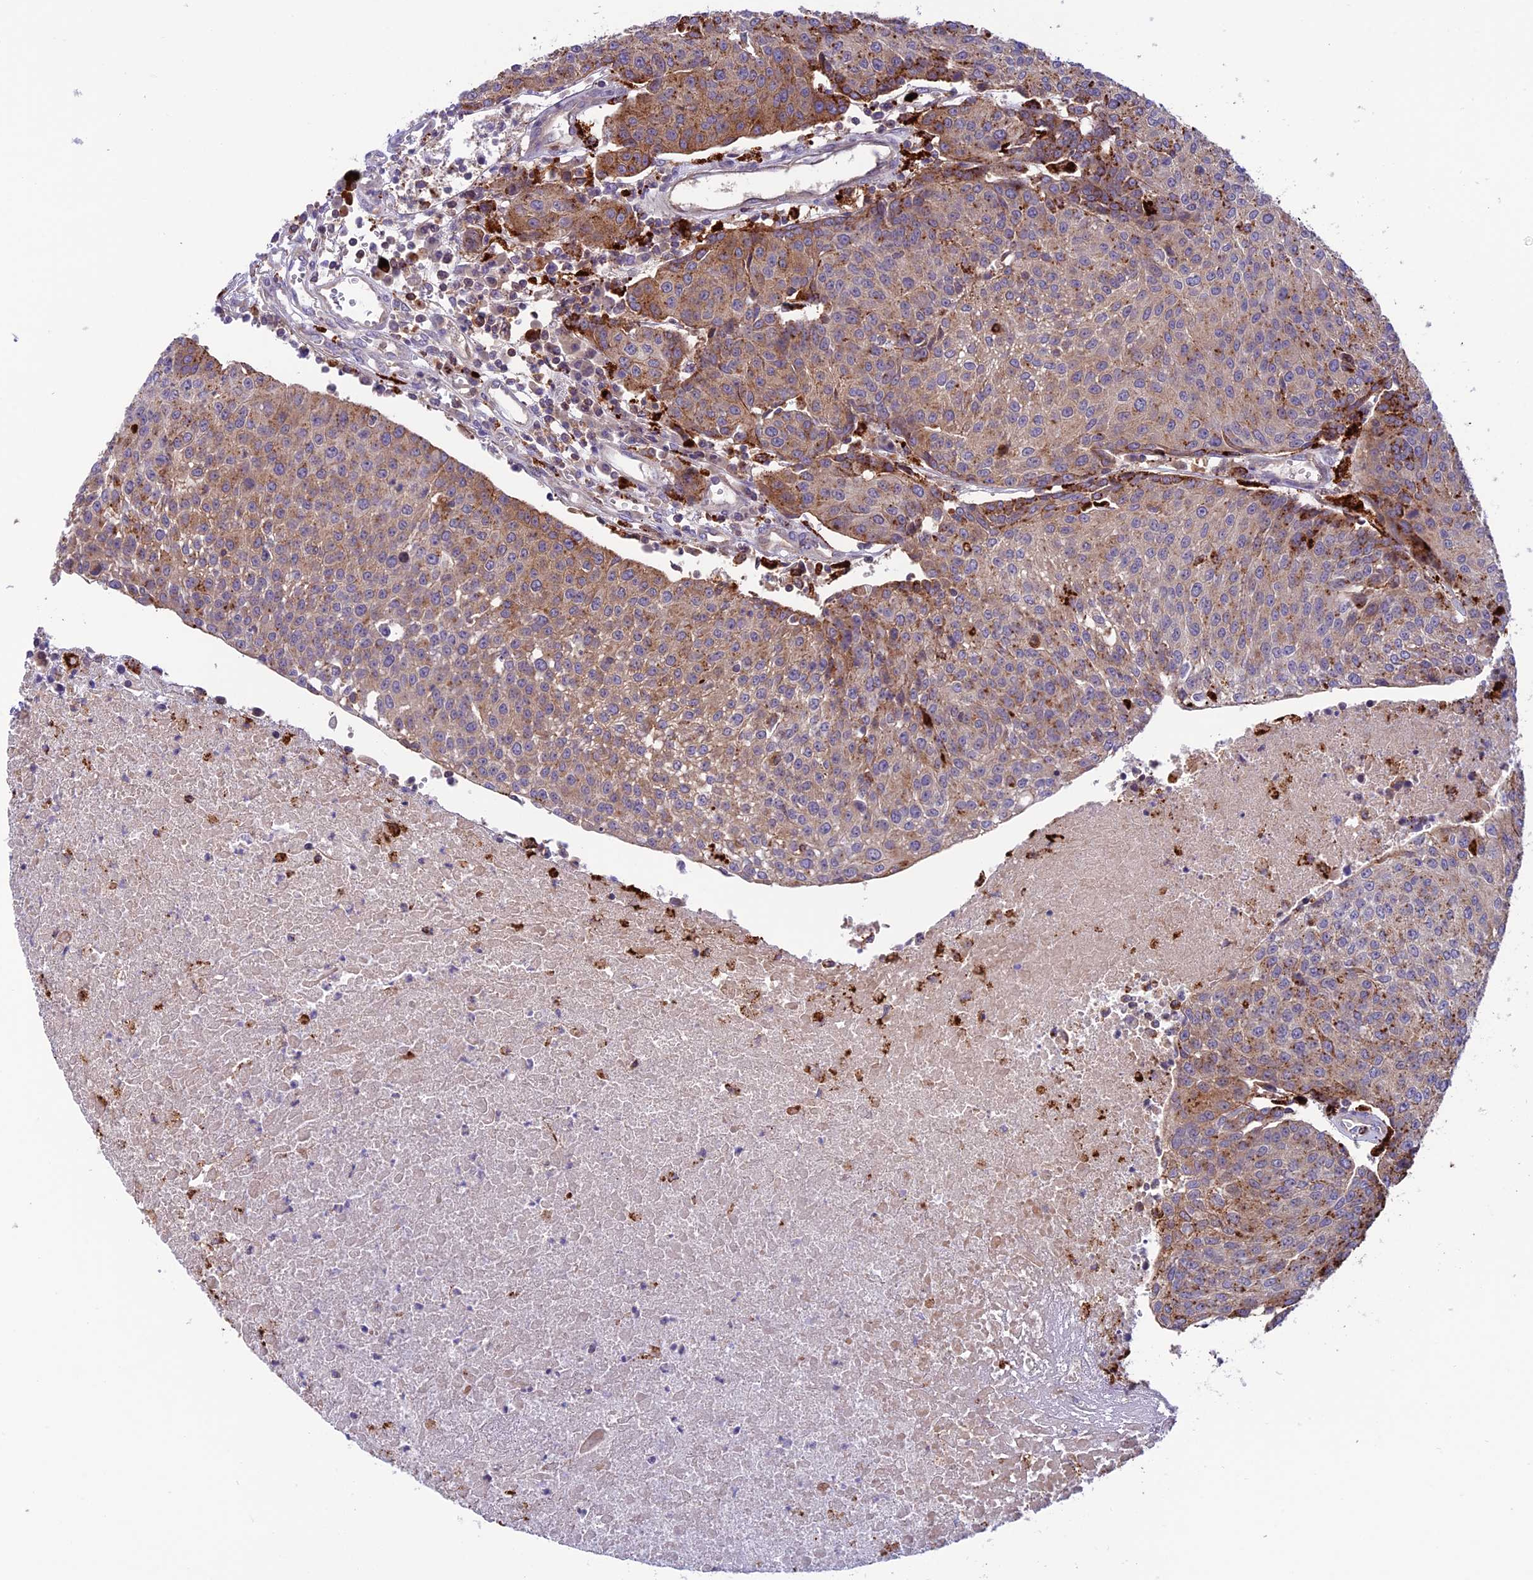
{"staining": {"intensity": "moderate", "quantity": "25%-75%", "location": "cytoplasmic/membranous"}, "tissue": "urothelial cancer", "cell_type": "Tumor cells", "image_type": "cancer", "snomed": [{"axis": "morphology", "description": "Urothelial carcinoma, High grade"}, {"axis": "topography", "description": "Urinary bladder"}], "caption": "The micrograph exhibits a brown stain indicating the presence of a protein in the cytoplasmic/membranous of tumor cells in urothelial cancer.", "gene": "ARHGEF18", "patient": {"sex": "female", "age": 85}}